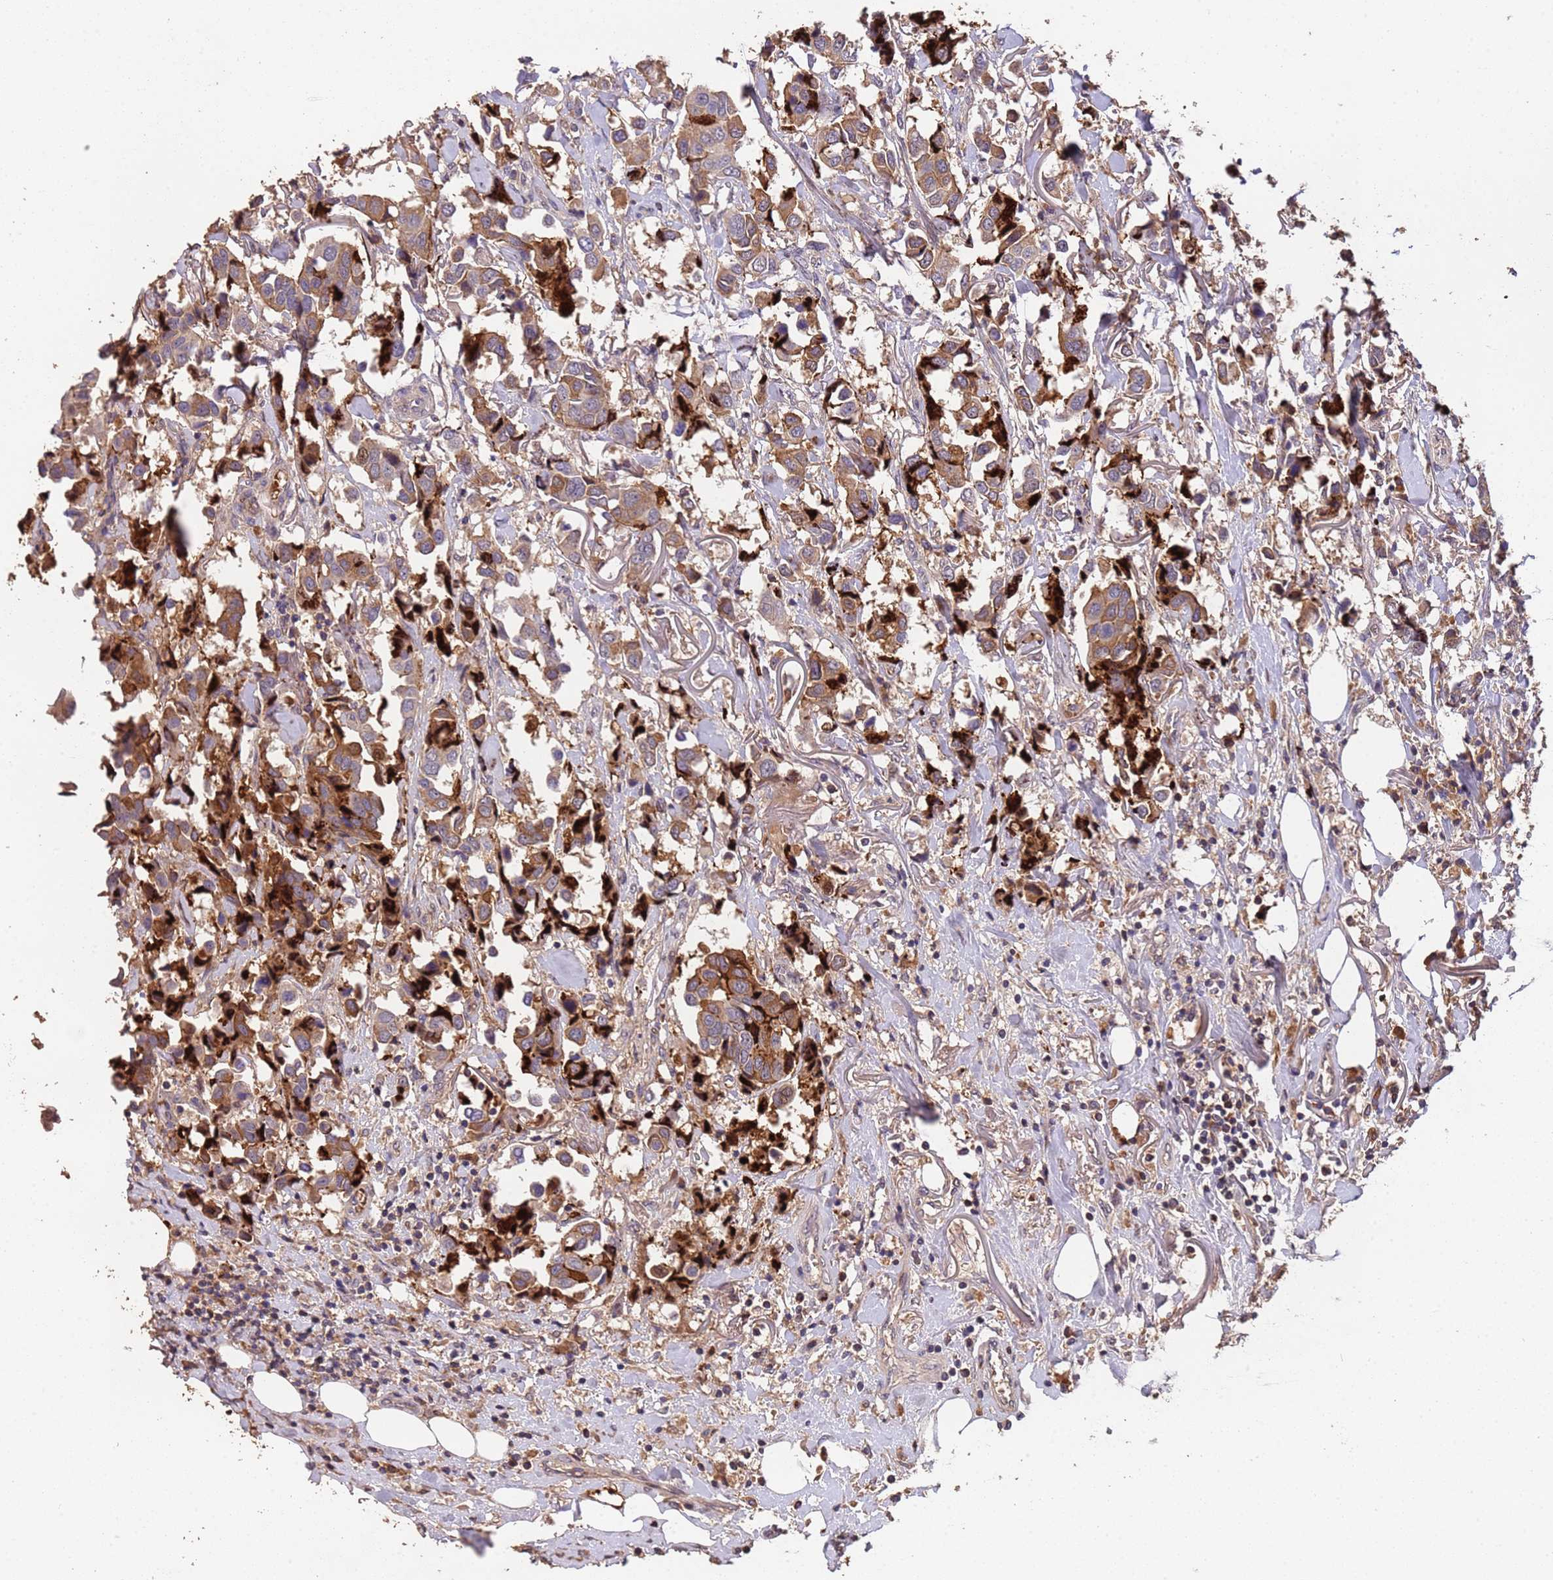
{"staining": {"intensity": "moderate", "quantity": "25%-75%", "location": "cytoplasmic/membranous"}, "tissue": "breast cancer", "cell_type": "Tumor cells", "image_type": "cancer", "snomed": [{"axis": "morphology", "description": "Duct carcinoma"}, {"axis": "topography", "description": "Breast"}], "caption": "Breast cancer stained with a brown dye exhibits moderate cytoplasmic/membranous positive expression in about 25%-75% of tumor cells.", "gene": "CCDC184", "patient": {"sex": "female", "age": 80}}